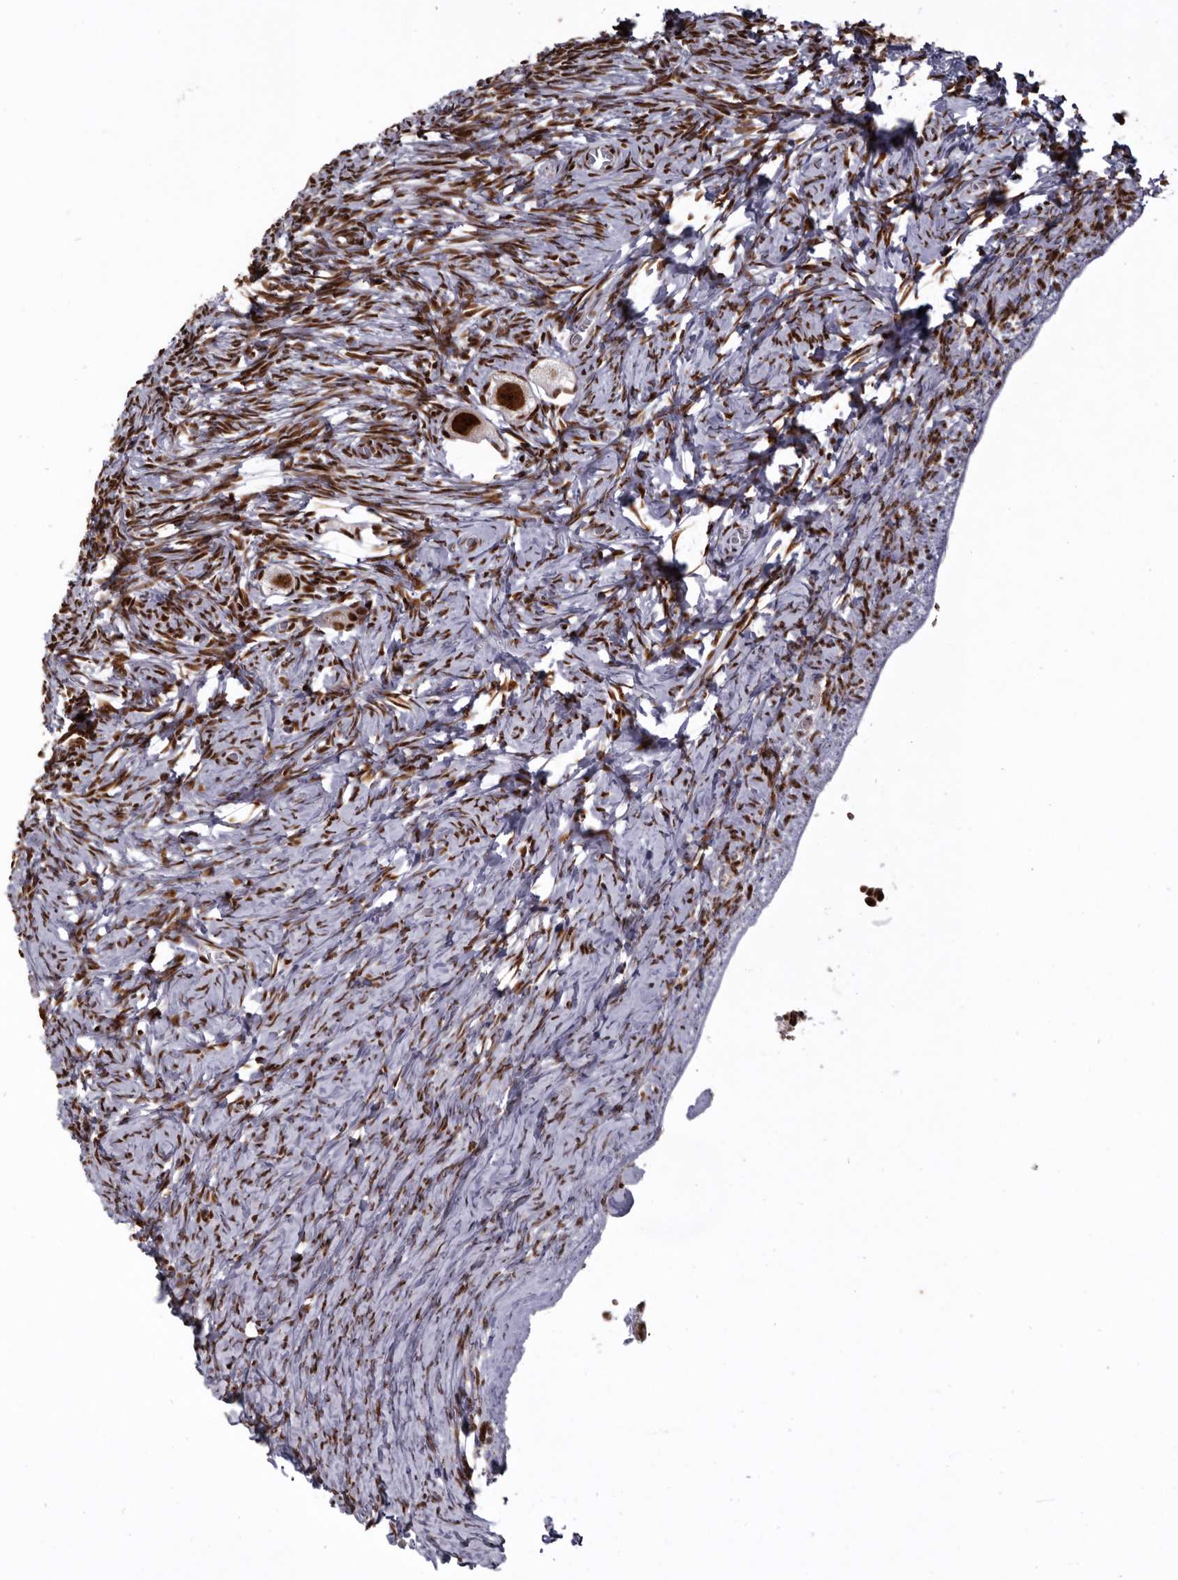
{"staining": {"intensity": "strong", "quantity": ">75%", "location": "nuclear"}, "tissue": "ovary", "cell_type": "Follicle cells", "image_type": "normal", "snomed": [{"axis": "morphology", "description": "Normal tissue, NOS"}, {"axis": "topography", "description": "Ovary"}], "caption": "Protein staining shows strong nuclear positivity in about >75% of follicle cells in benign ovary. (IHC, brightfield microscopy, high magnification).", "gene": "CHTOP", "patient": {"sex": "female", "age": 27}}